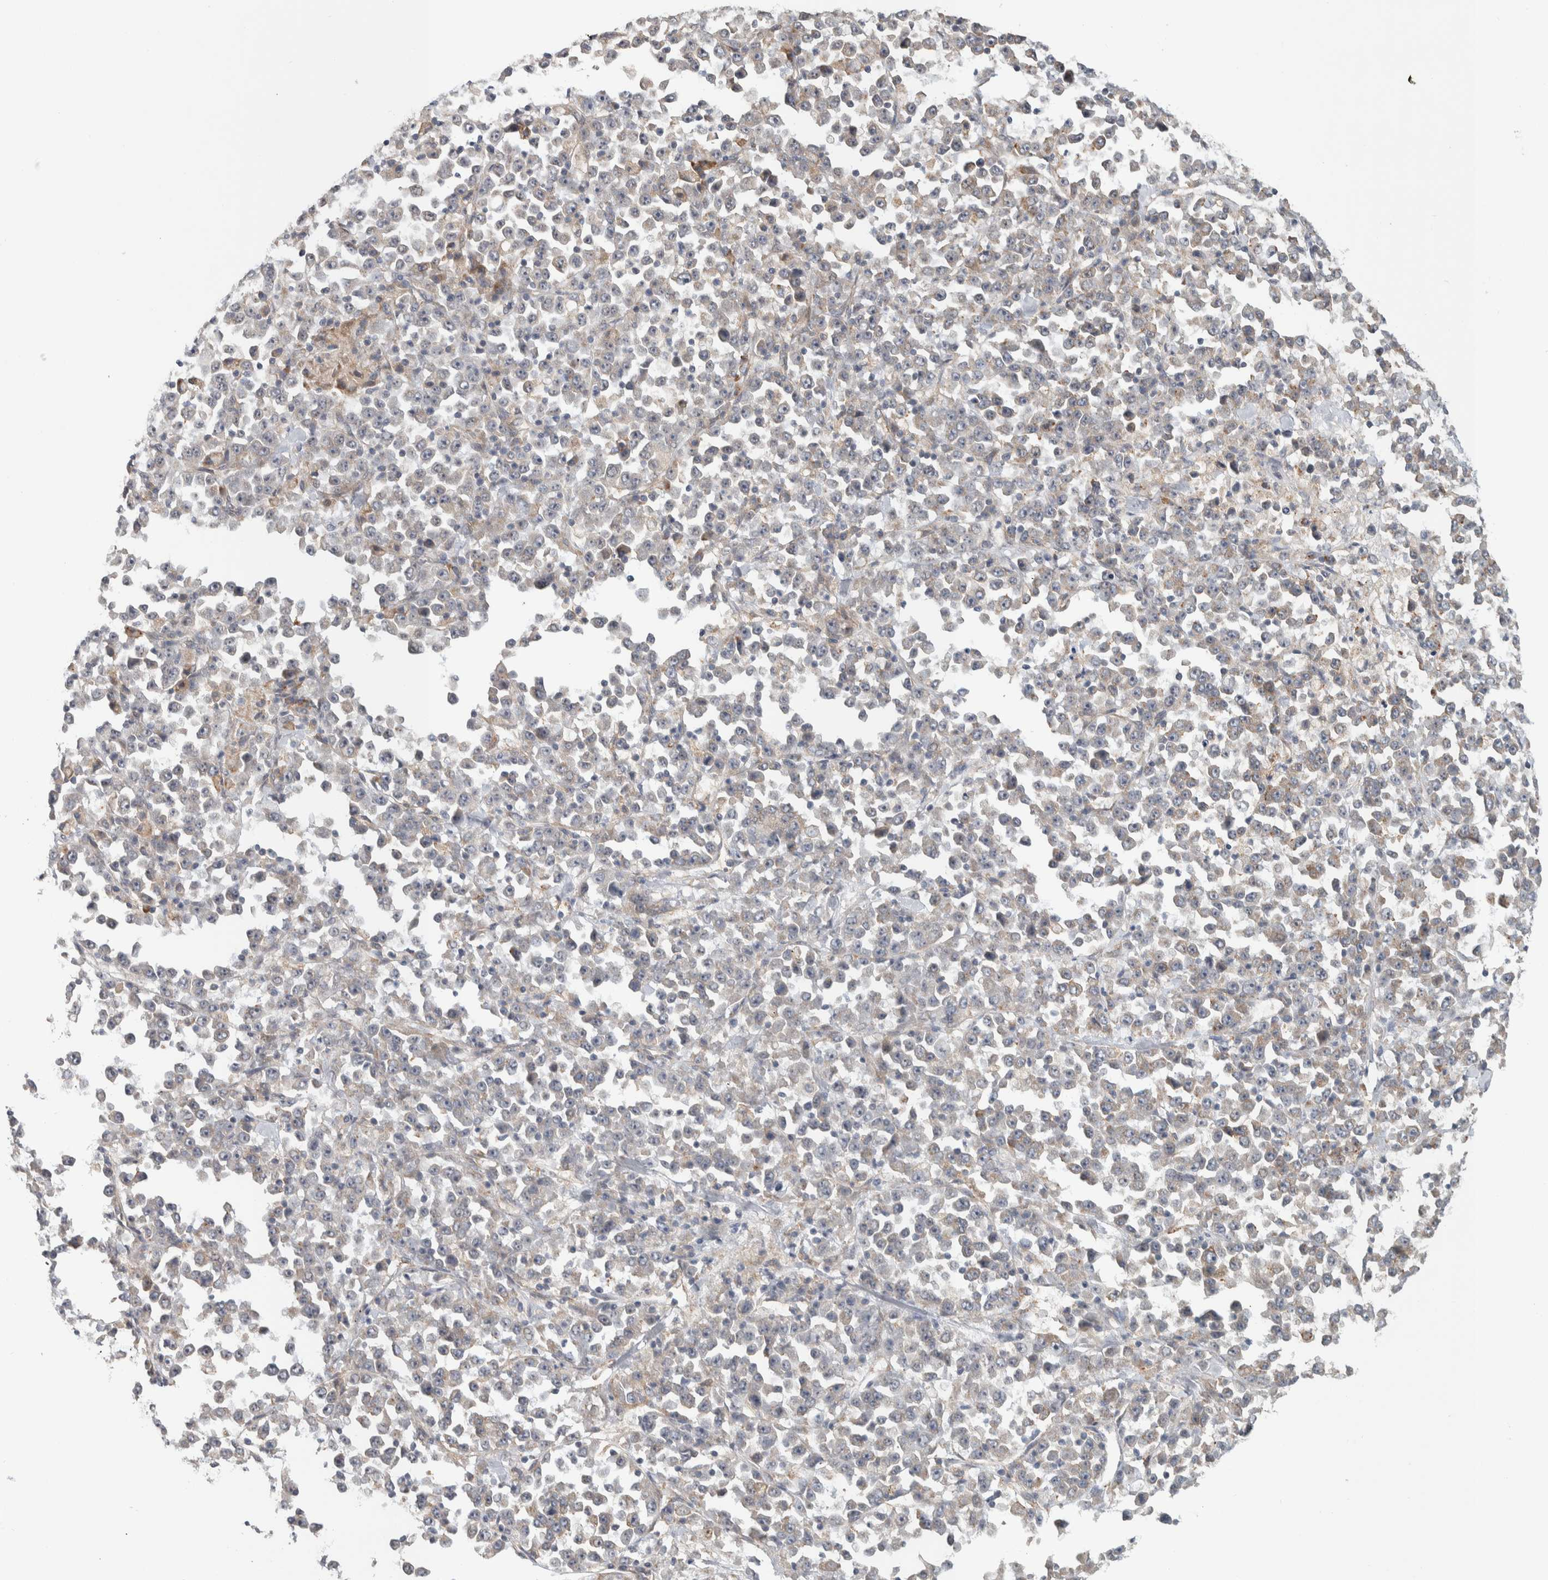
{"staining": {"intensity": "negative", "quantity": "none", "location": "none"}, "tissue": "stomach cancer", "cell_type": "Tumor cells", "image_type": "cancer", "snomed": [{"axis": "morphology", "description": "Normal tissue, NOS"}, {"axis": "morphology", "description": "Adenocarcinoma, NOS"}, {"axis": "topography", "description": "Stomach, upper"}, {"axis": "topography", "description": "Stomach"}], "caption": "Adenocarcinoma (stomach) was stained to show a protein in brown. There is no significant positivity in tumor cells.", "gene": "TBC1D31", "patient": {"sex": "male", "age": 59}}